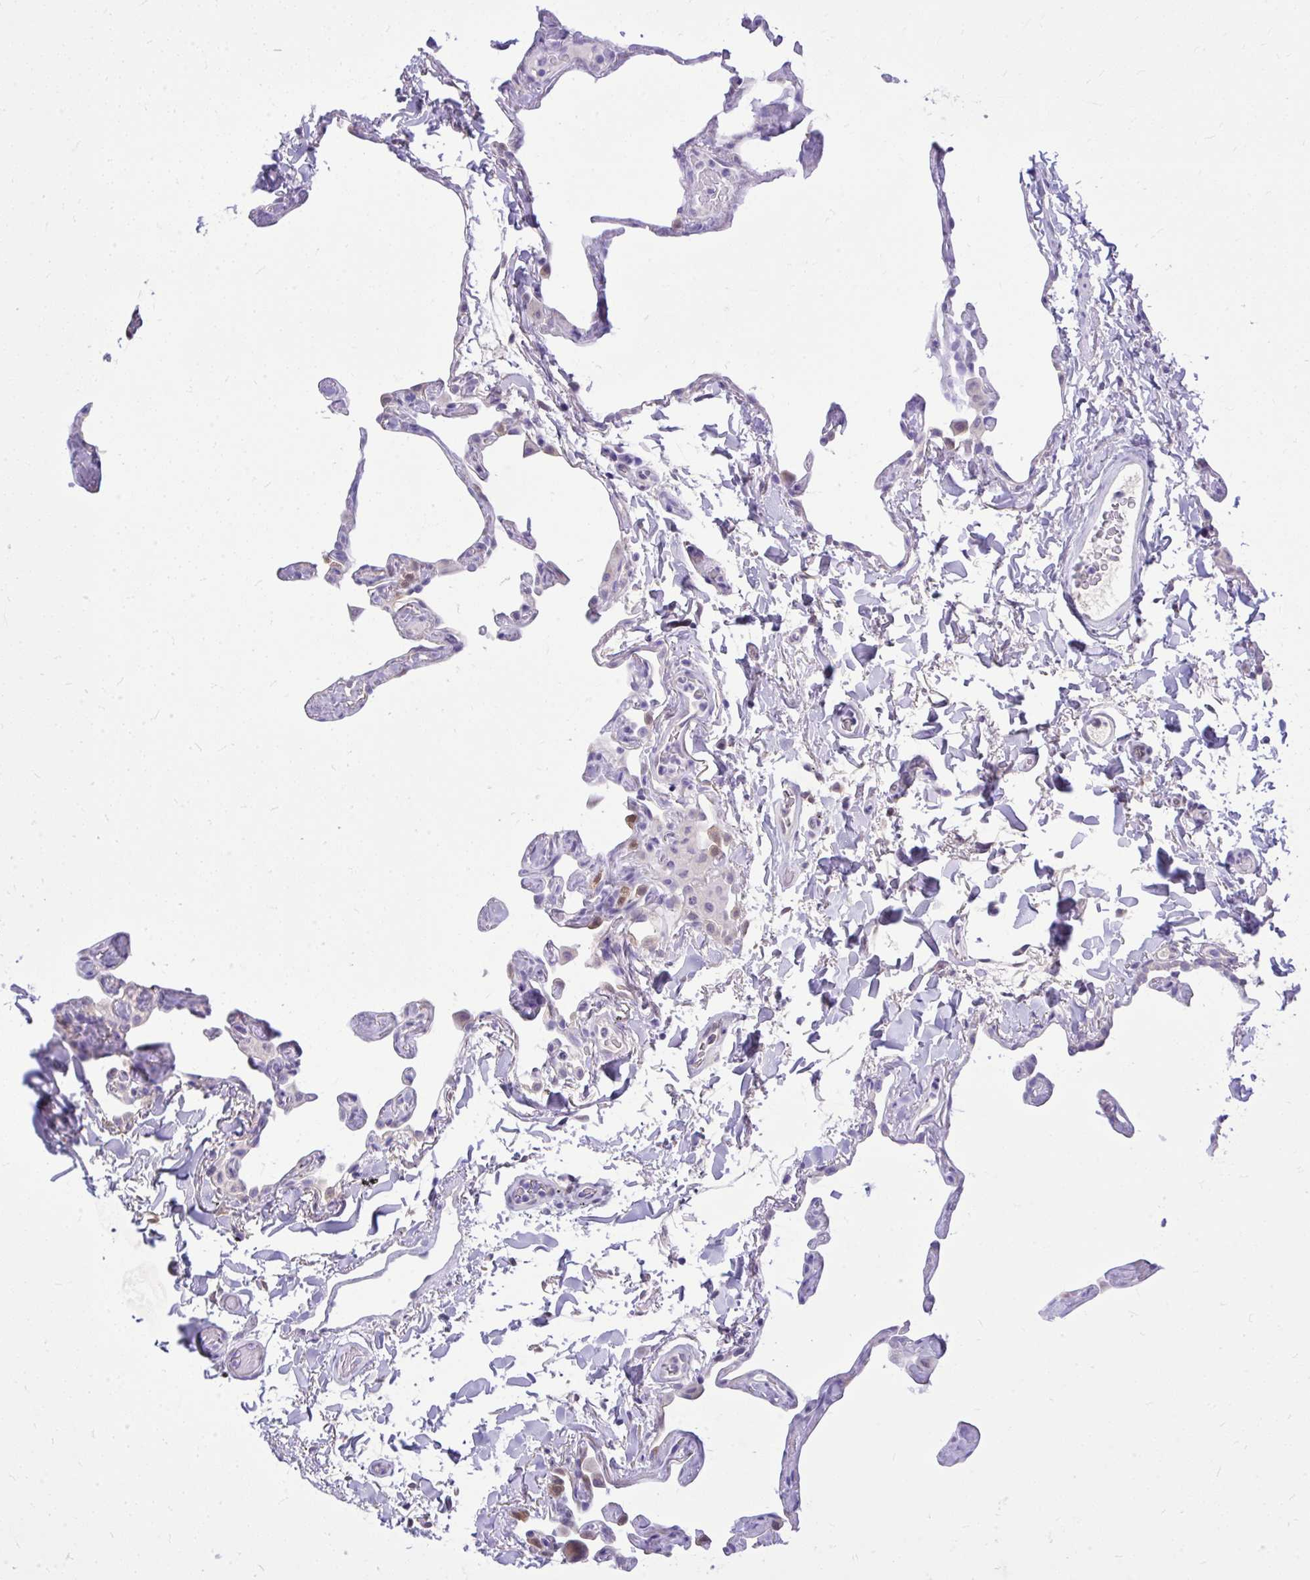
{"staining": {"intensity": "moderate", "quantity": "<25%", "location": "cytoplasmic/membranous"}, "tissue": "lung", "cell_type": "Alveolar cells", "image_type": "normal", "snomed": [{"axis": "morphology", "description": "Normal tissue, NOS"}, {"axis": "topography", "description": "Lung"}], "caption": "Moderate cytoplasmic/membranous staining for a protein is appreciated in about <25% of alveolar cells of unremarkable lung using immunohistochemistry (IHC).", "gene": "NNMT", "patient": {"sex": "male", "age": 65}}